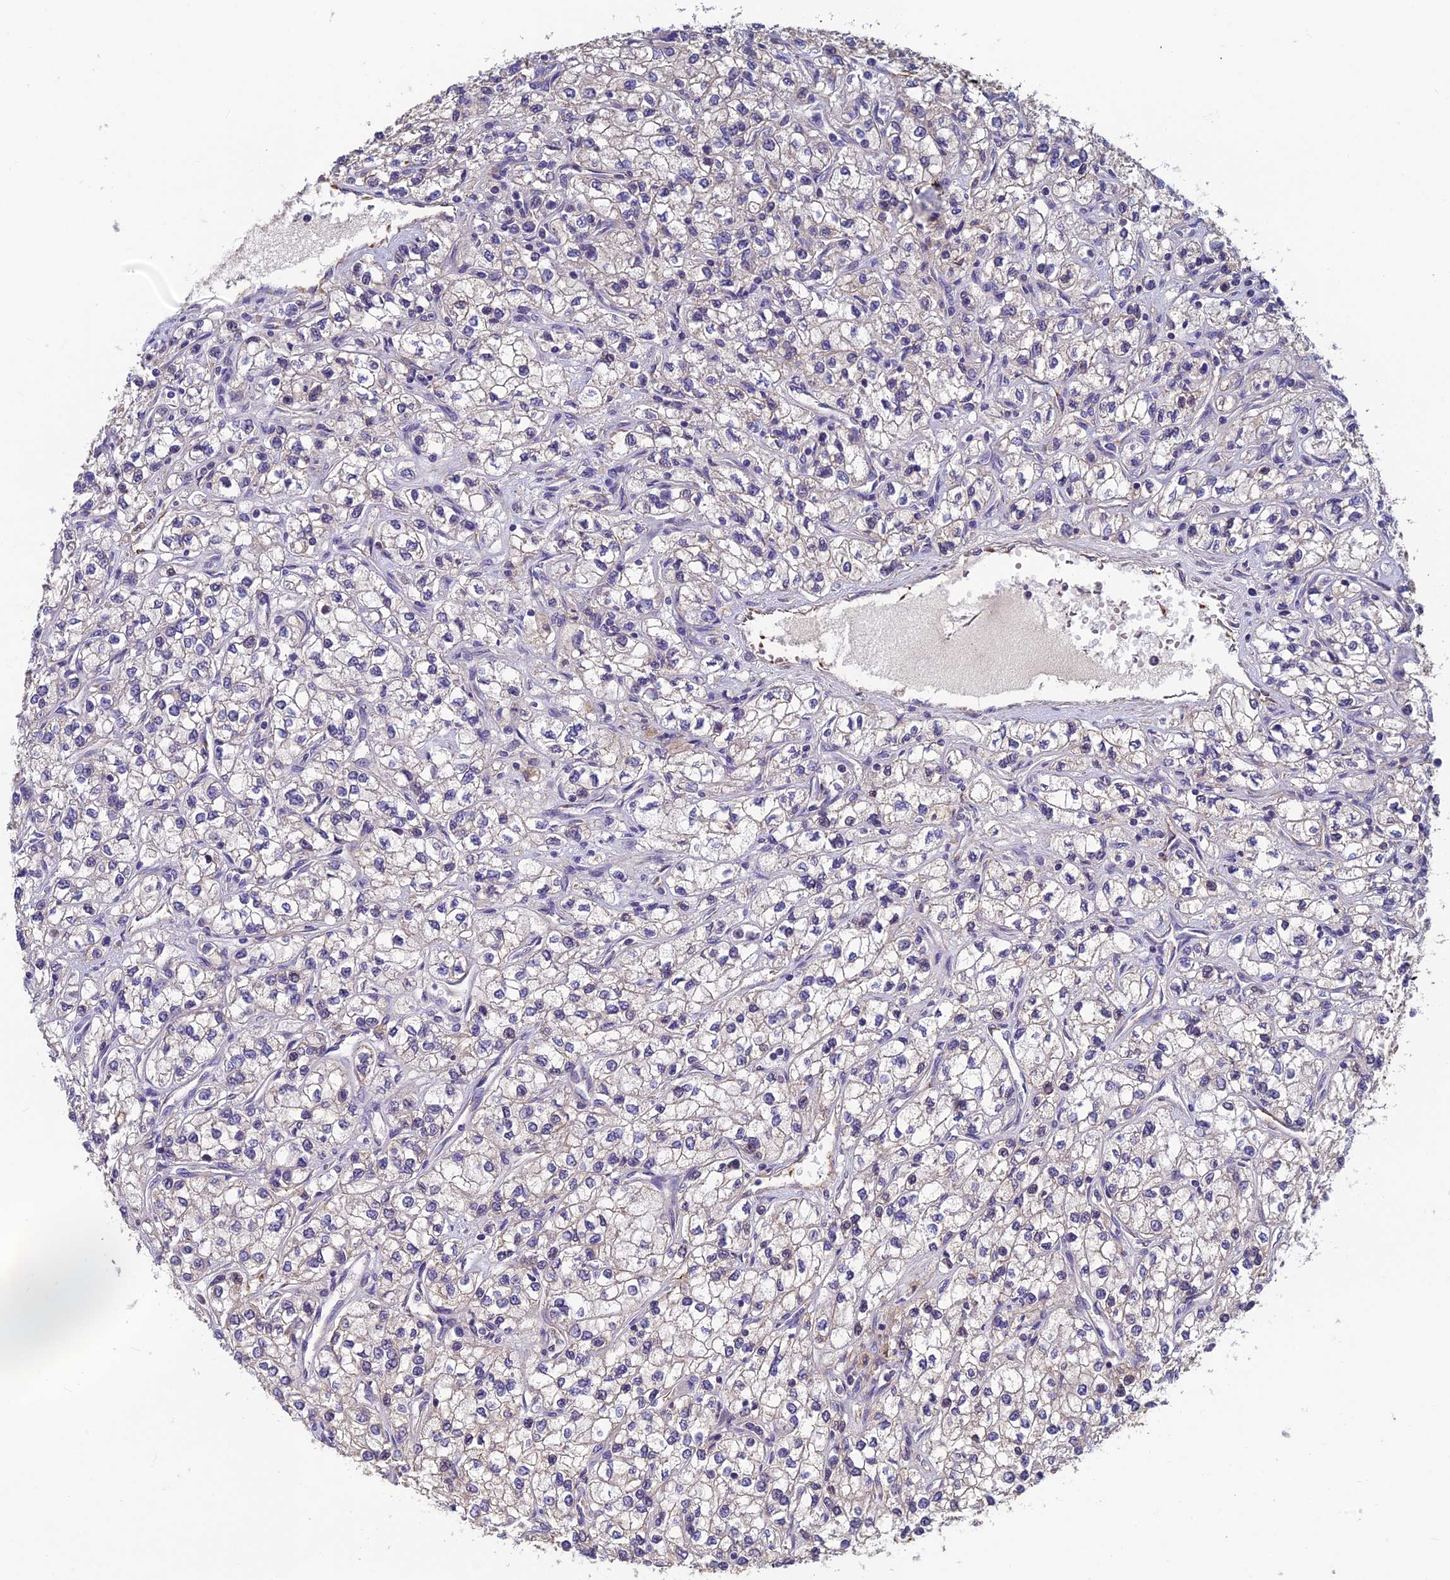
{"staining": {"intensity": "weak", "quantity": "<25%", "location": "cytoplasmic/membranous"}, "tissue": "renal cancer", "cell_type": "Tumor cells", "image_type": "cancer", "snomed": [{"axis": "morphology", "description": "Adenocarcinoma, NOS"}, {"axis": "topography", "description": "Kidney"}], "caption": "High magnification brightfield microscopy of renal cancer (adenocarcinoma) stained with DAB (3,3'-diaminobenzidine) (brown) and counterstained with hematoxylin (blue): tumor cells show no significant positivity.", "gene": "HECA", "patient": {"sex": "male", "age": 80}}